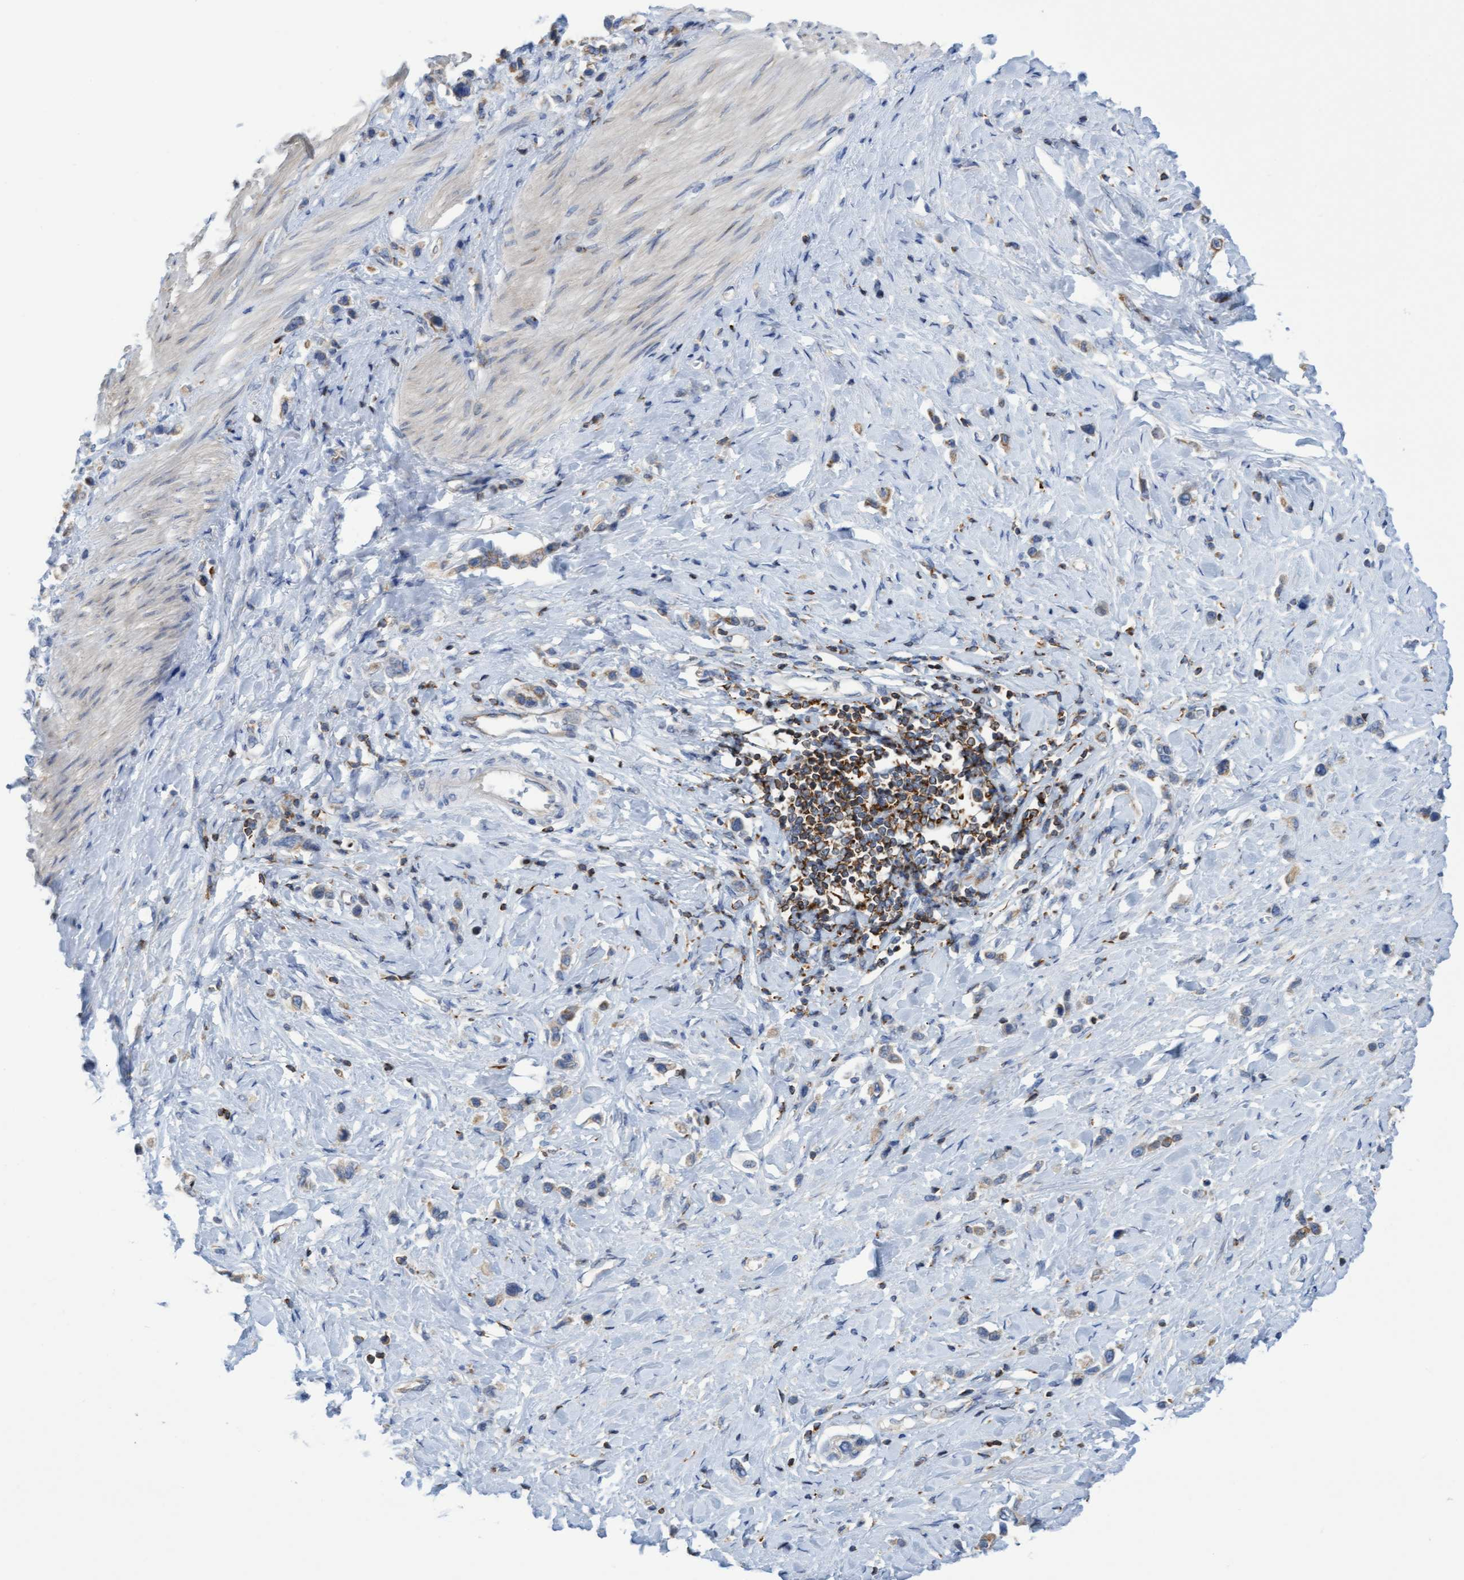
{"staining": {"intensity": "negative", "quantity": "none", "location": "none"}, "tissue": "stomach cancer", "cell_type": "Tumor cells", "image_type": "cancer", "snomed": [{"axis": "morphology", "description": "Adenocarcinoma, NOS"}, {"axis": "topography", "description": "Stomach"}], "caption": "Protein analysis of stomach adenocarcinoma shows no significant staining in tumor cells.", "gene": "FNBP1", "patient": {"sex": "female", "age": 65}}